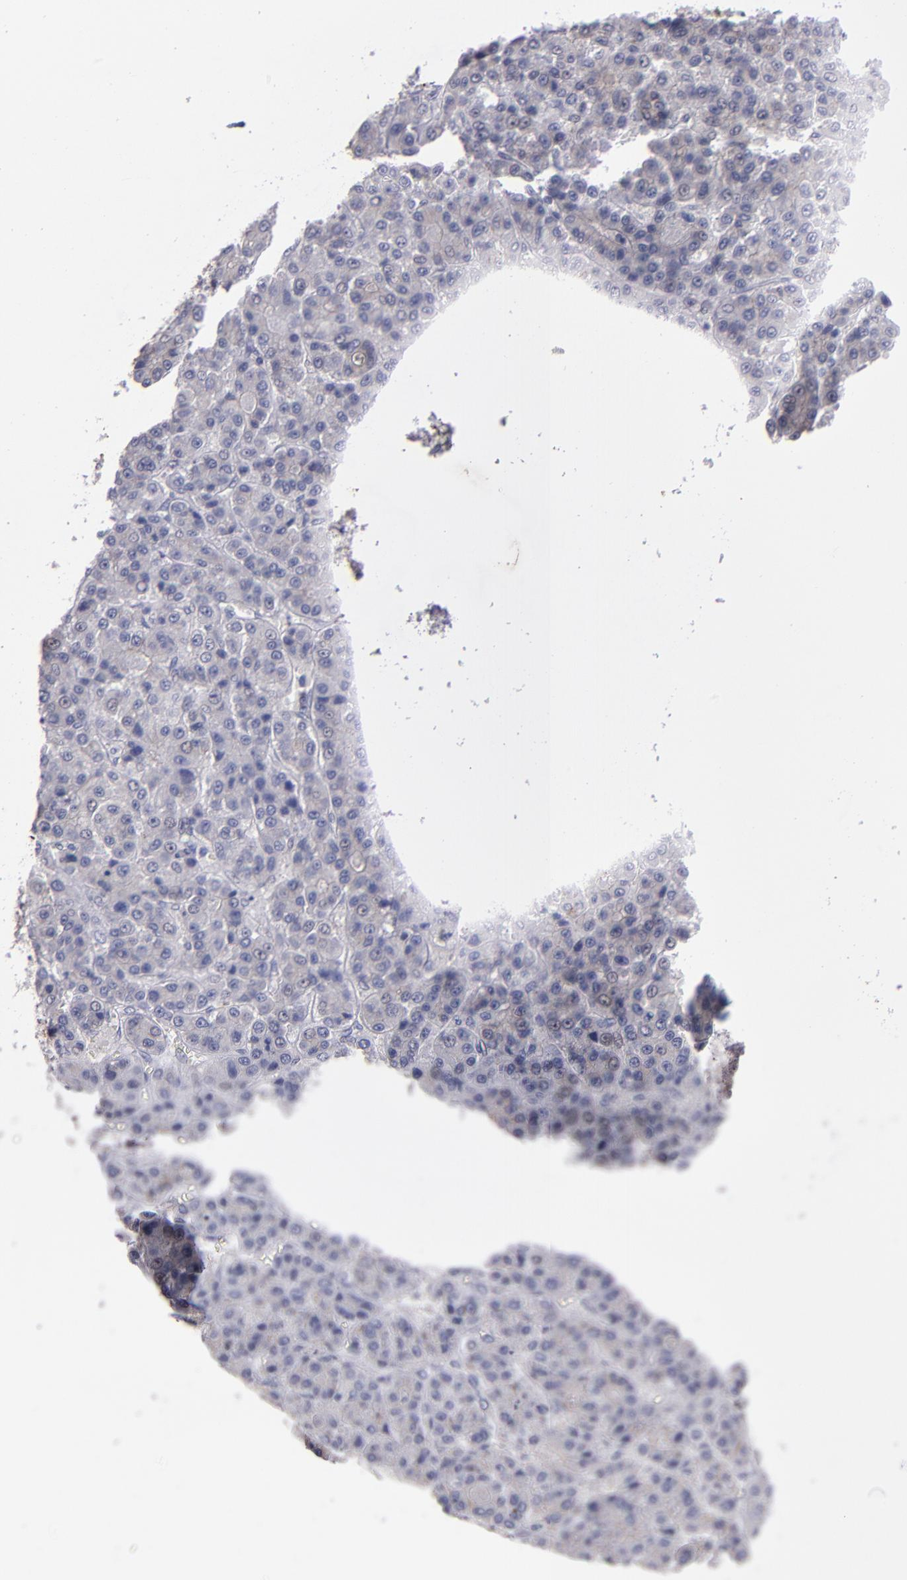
{"staining": {"intensity": "weak", "quantity": "<25%", "location": "cytoplasmic/membranous"}, "tissue": "liver cancer", "cell_type": "Tumor cells", "image_type": "cancer", "snomed": [{"axis": "morphology", "description": "Carcinoma, Hepatocellular, NOS"}, {"axis": "topography", "description": "Liver"}], "caption": "DAB (3,3'-diaminobenzidine) immunohistochemical staining of hepatocellular carcinoma (liver) shows no significant expression in tumor cells.", "gene": "CDH3", "patient": {"sex": "male", "age": 70}}